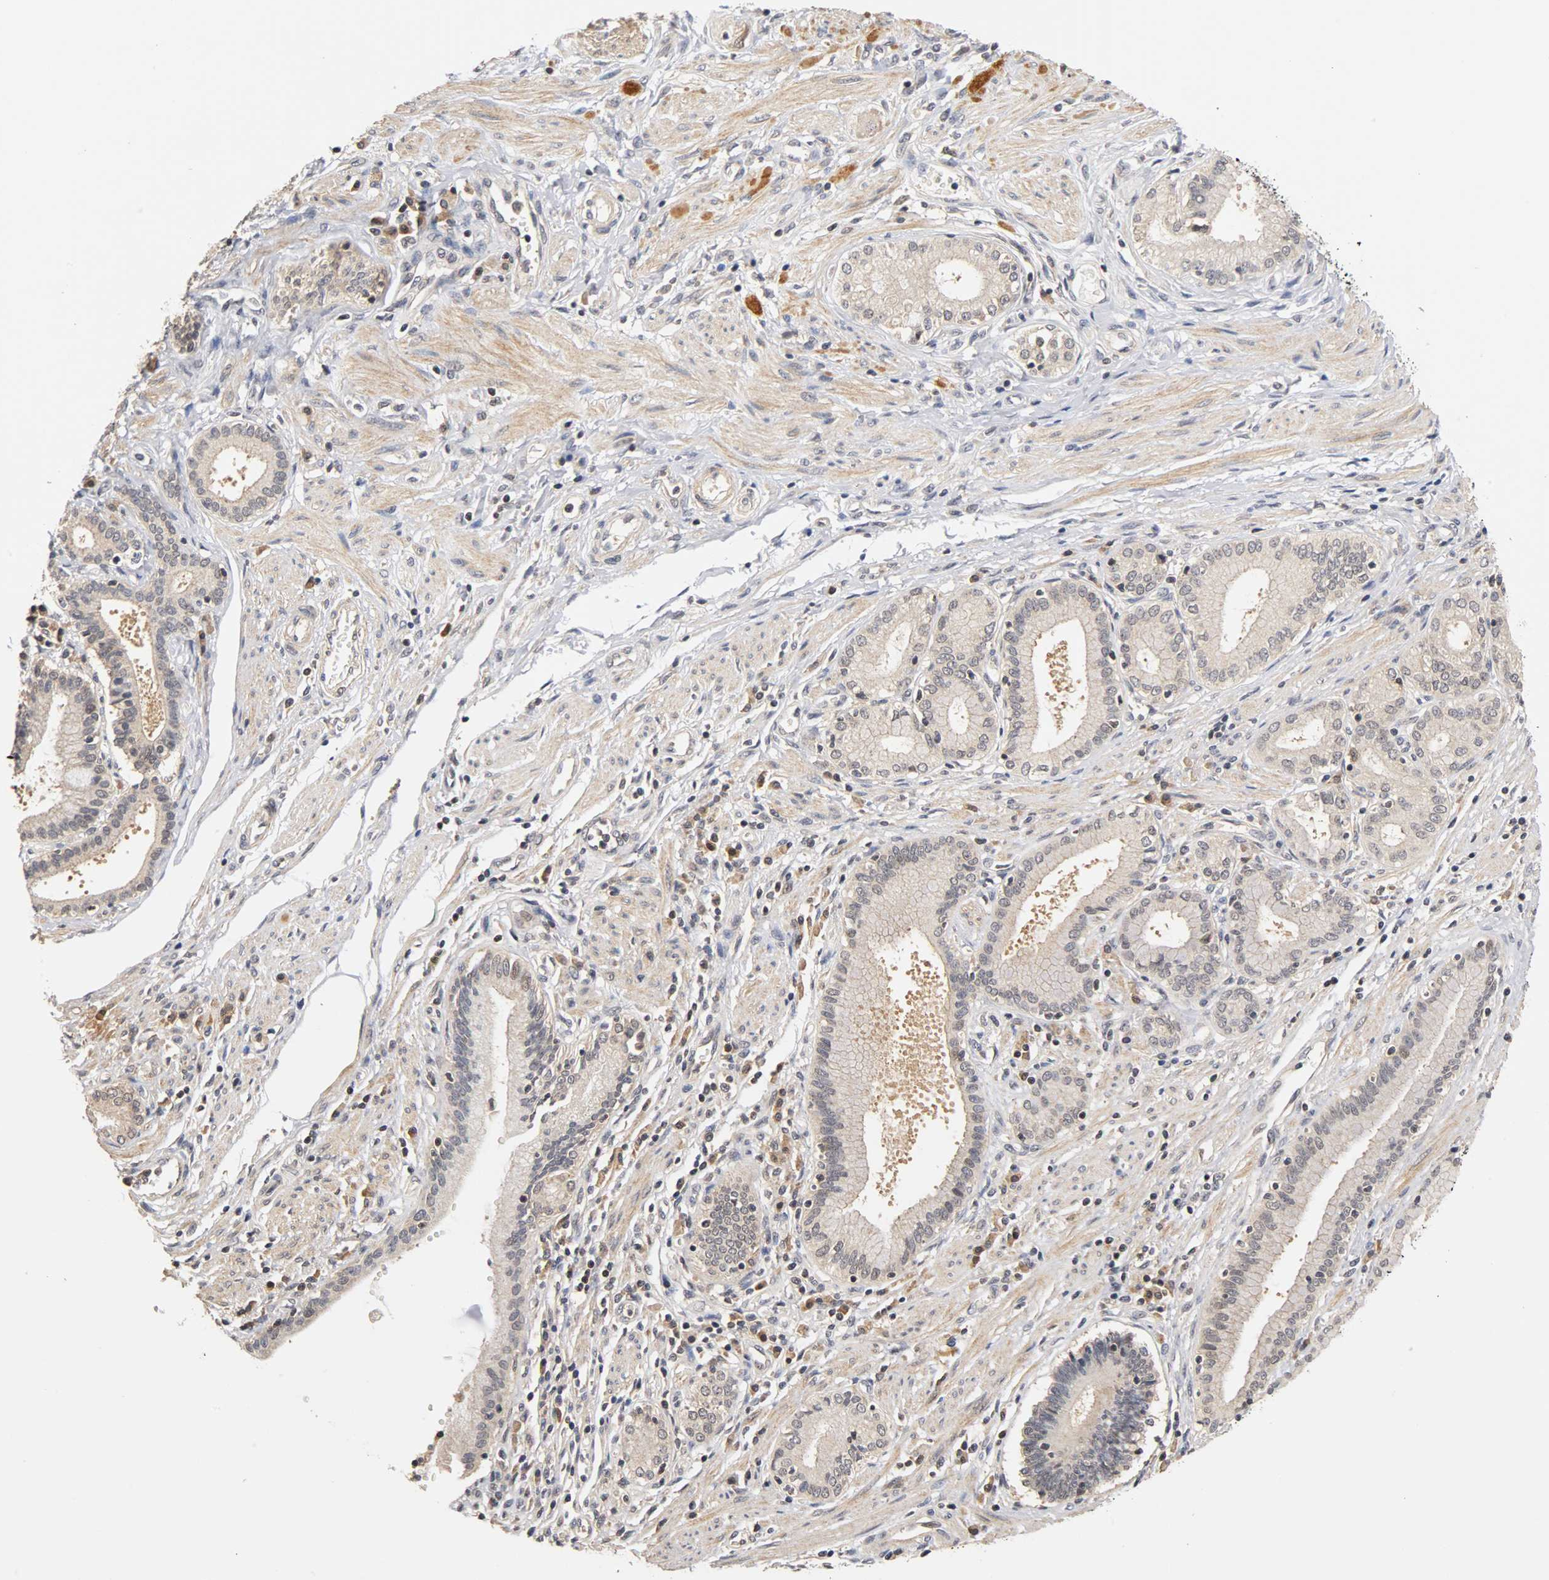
{"staining": {"intensity": "negative", "quantity": "none", "location": "none"}, "tissue": "pancreatic cancer", "cell_type": "Tumor cells", "image_type": "cancer", "snomed": [{"axis": "morphology", "description": "Adenocarcinoma, NOS"}, {"axis": "topography", "description": "Pancreas"}], "caption": "This image is of adenocarcinoma (pancreatic) stained with immunohistochemistry to label a protein in brown with the nuclei are counter-stained blue. There is no expression in tumor cells. (Stains: DAB immunohistochemistry (IHC) with hematoxylin counter stain, Microscopy: brightfield microscopy at high magnification).", "gene": "UBE2M", "patient": {"sex": "female", "age": 48}}